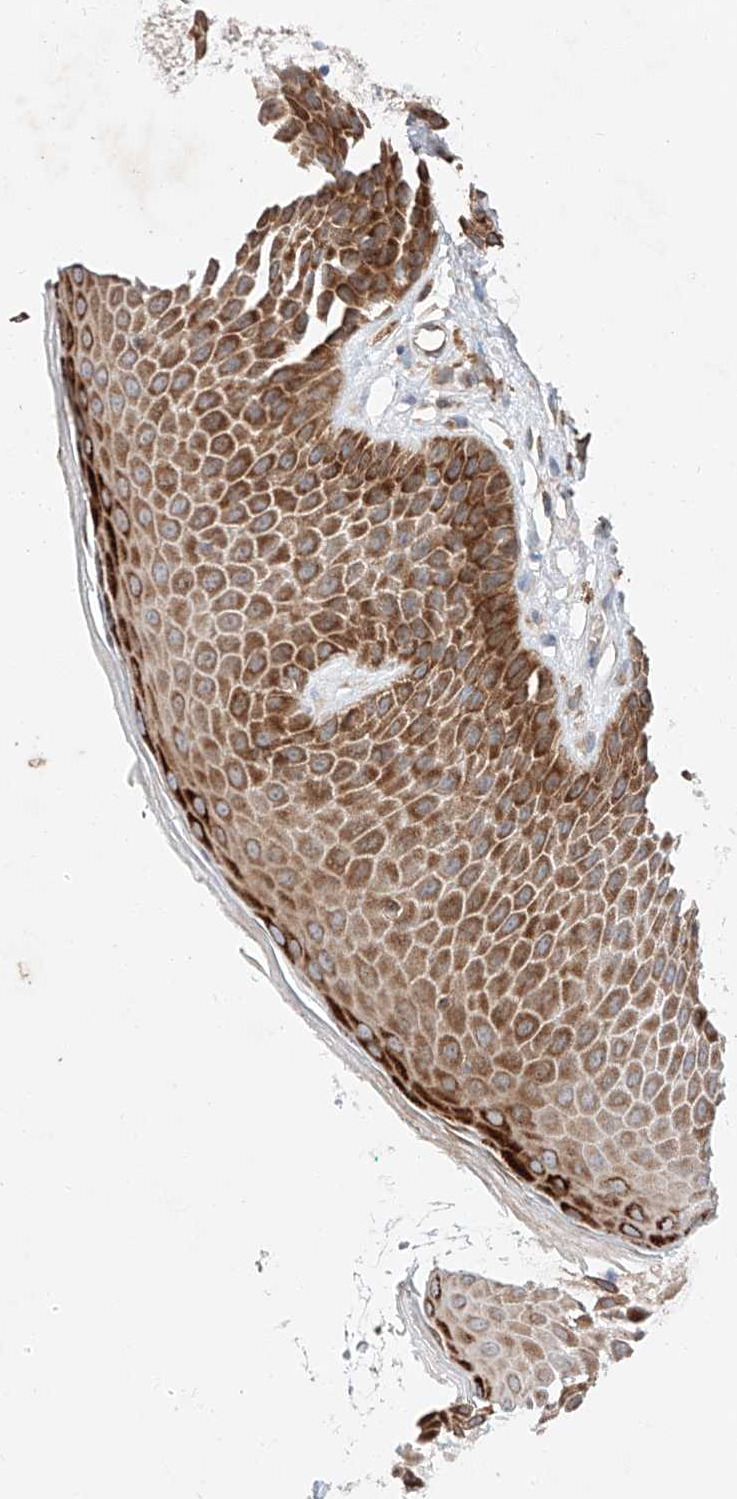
{"staining": {"intensity": "strong", "quantity": ">75%", "location": "cytoplasmic/membranous"}, "tissue": "skin", "cell_type": "Epidermal cells", "image_type": "normal", "snomed": [{"axis": "morphology", "description": "Normal tissue, NOS"}, {"axis": "topography", "description": "Anal"}], "caption": "IHC micrograph of benign skin: skin stained using immunohistochemistry shows high levels of strong protein expression localized specifically in the cytoplasmic/membranous of epidermal cells, appearing as a cytoplasmic/membranous brown color.", "gene": "RUSC1", "patient": {"sex": "male", "age": 74}}